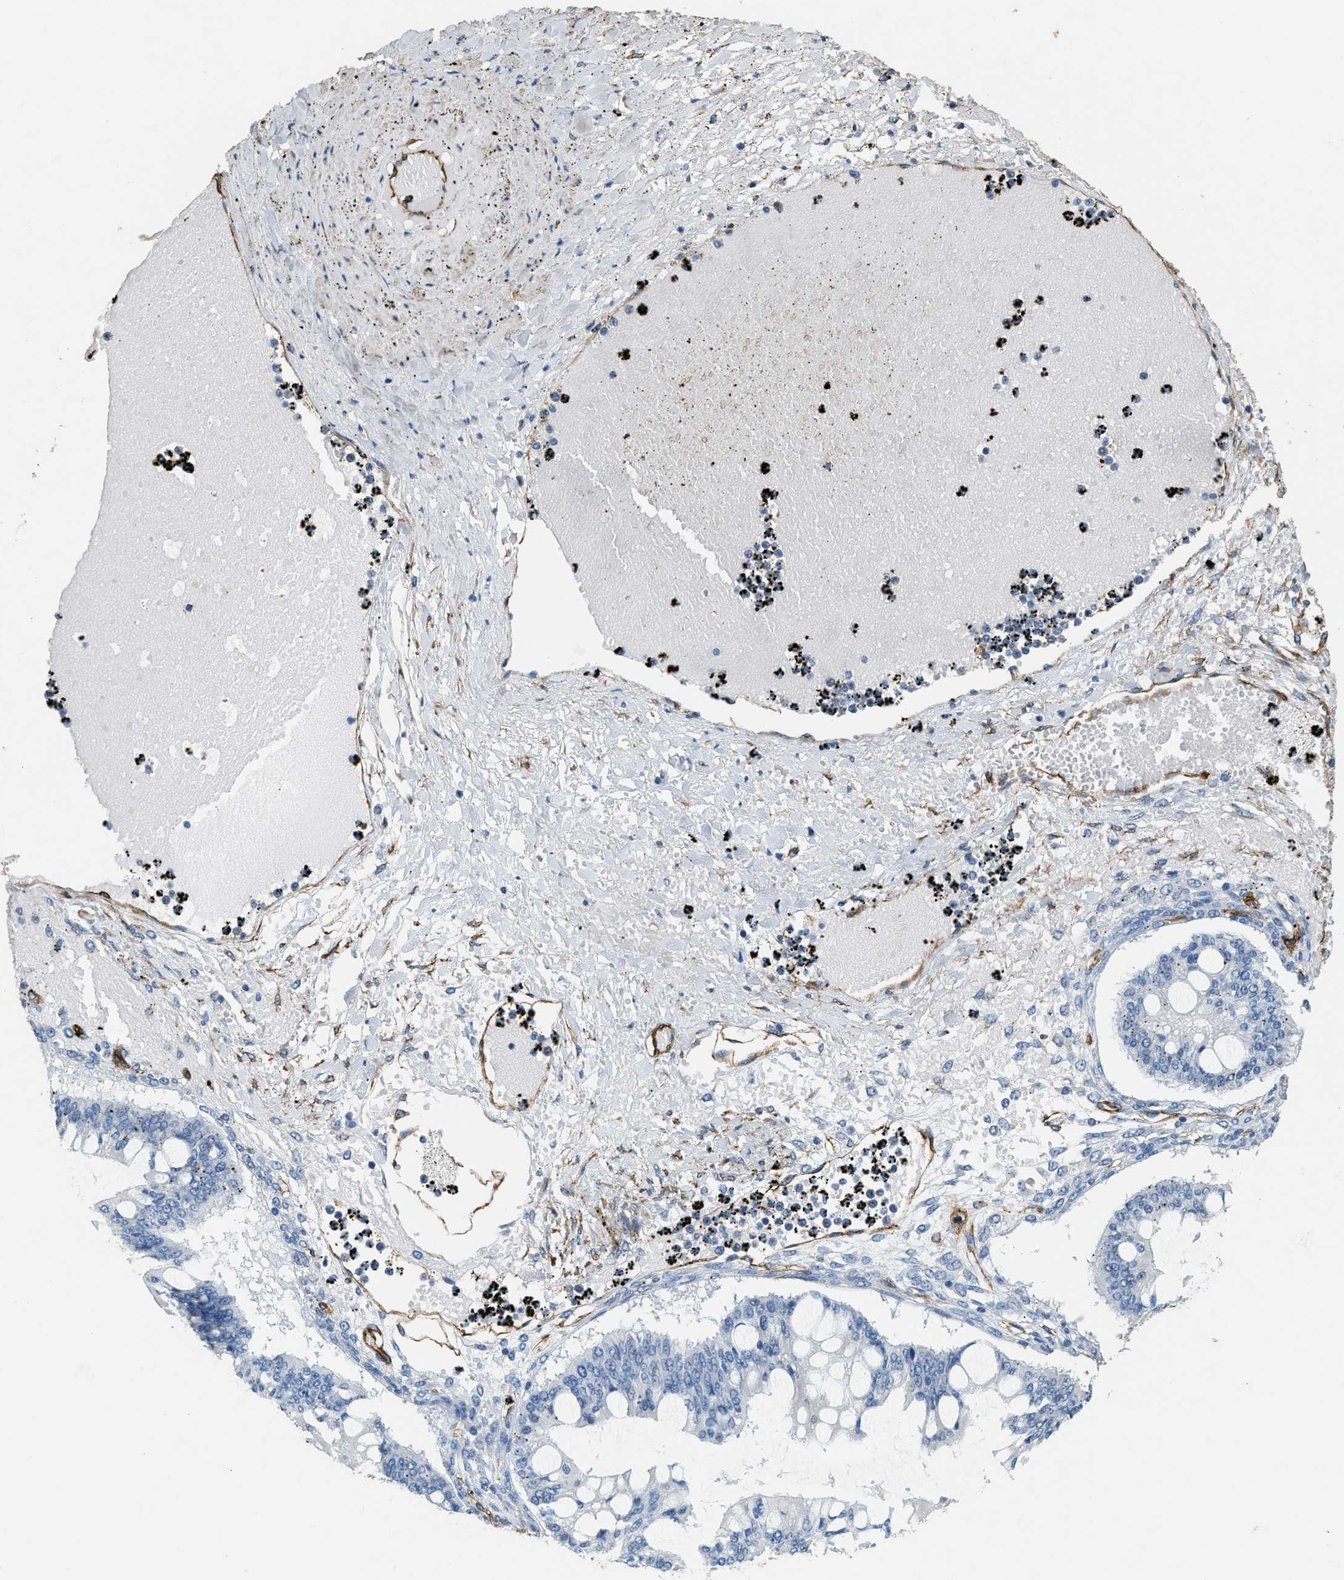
{"staining": {"intensity": "negative", "quantity": "none", "location": "none"}, "tissue": "ovarian cancer", "cell_type": "Tumor cells", "image_type": "cancer", "snomed": [{"axis": "morphology", "description": "Cystadenocarcinoma, mucinous, NOS"}, {"axis": "topography", "description": "Ovary"}], "caption": "An image of ovarian cancer stained for a protein shows no brown staining in tumor cells.", "gene": "TMEM43", "patient": {"sex": "female", "age": 73}}